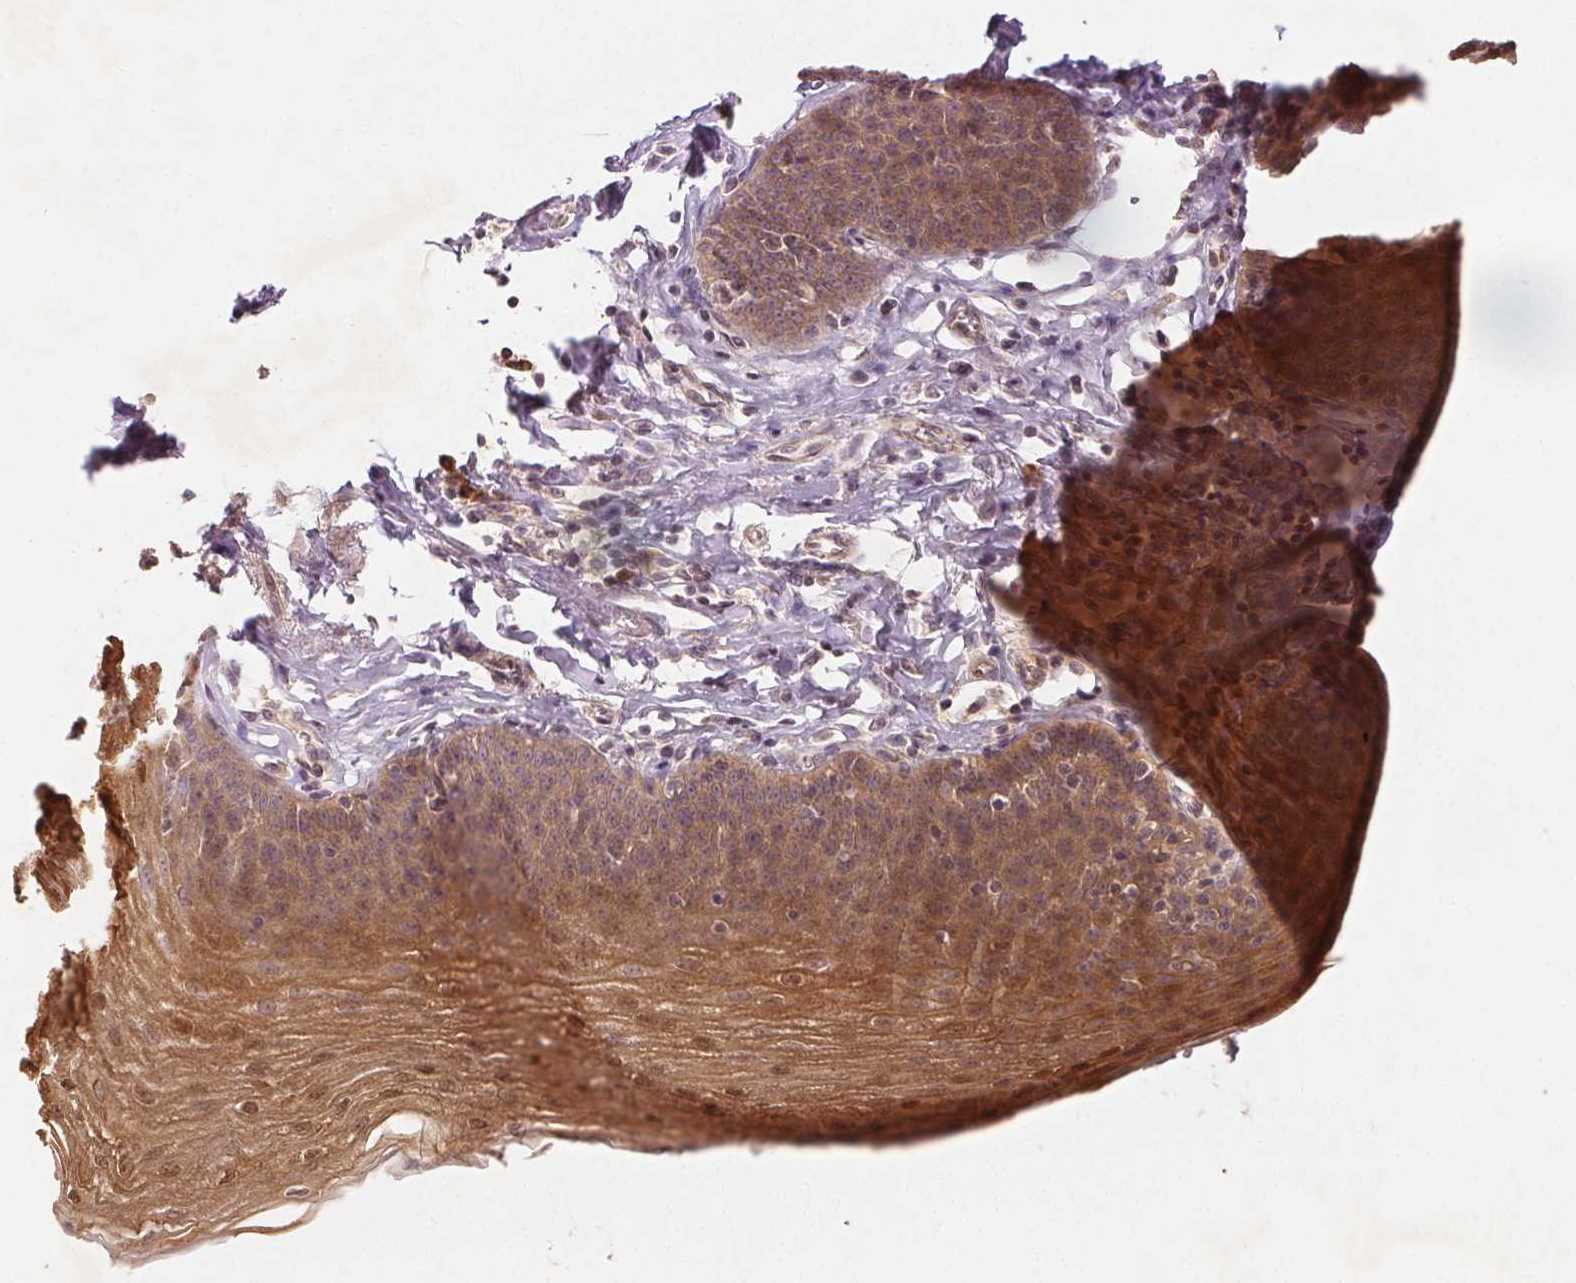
{"staining": {"intensity": "moderate", "quantity": ">75%", "location": "cytoplasmic/membranous,nuclear"}, "tissue": "esophagus", "cell_type": "Squamous epithelial cells", "image_type": "normal", "snomed": [{"axis": "morphology", "description": "Normal tissue, NOS"}, {"axis": "topography", "description": "Esophagus"}], "caption": "Squamous epithelial cells display medium levels of moderate cytoplasmic/membranous,nuclear staining in approximately >75% of cells in normal esophagus. The staining is performed using DAB (3,3'-diaminobenzidine) brown chromogen to label protein expression. The nuclei are counter-stained blue using hematoxylin.", "gene": "YIF1B", "patient": {"sex": "female", "age": 81}}